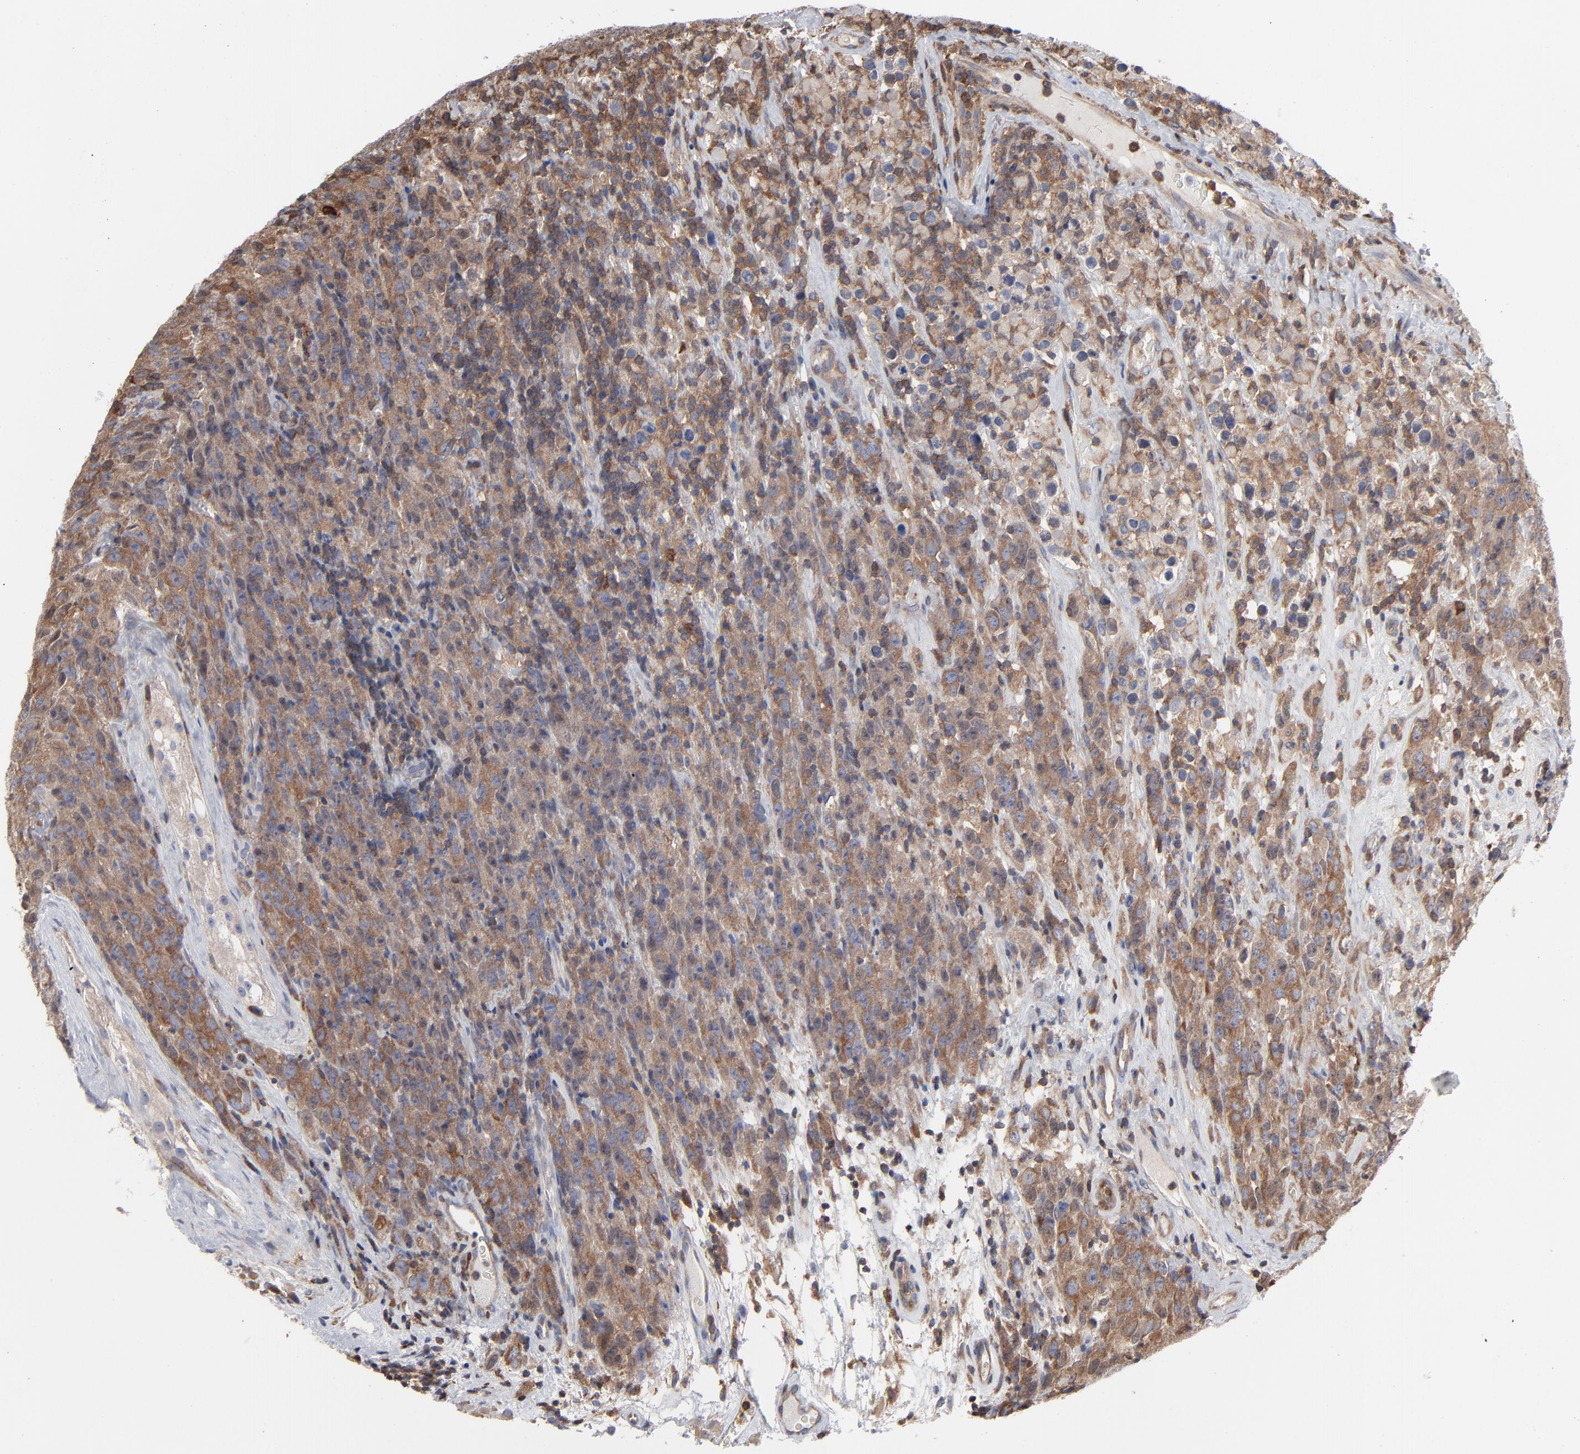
{"staining": {"intensity": "strong", "quantity": ">75%", "location": "cytoplasmic/membranous"}, "tissue": "testis cancer", "cell_type": "Tumor cells", "image_type": "cancer", "snomed": [{"axis": "morphology", "description": "Seminoma, NOS"}, {"axis": "topography", "description": "Testis"}], "caption": "Immunohistochemistry (IHC) micrograph of seminoma (testis) stained for a protein (brown), which displays high levels of strong cytoplasmic/membranous expression in approximately >75% of tumor cells.", "gene": "MAP2K1", "patient": {"sex": "male", "age": 52}}